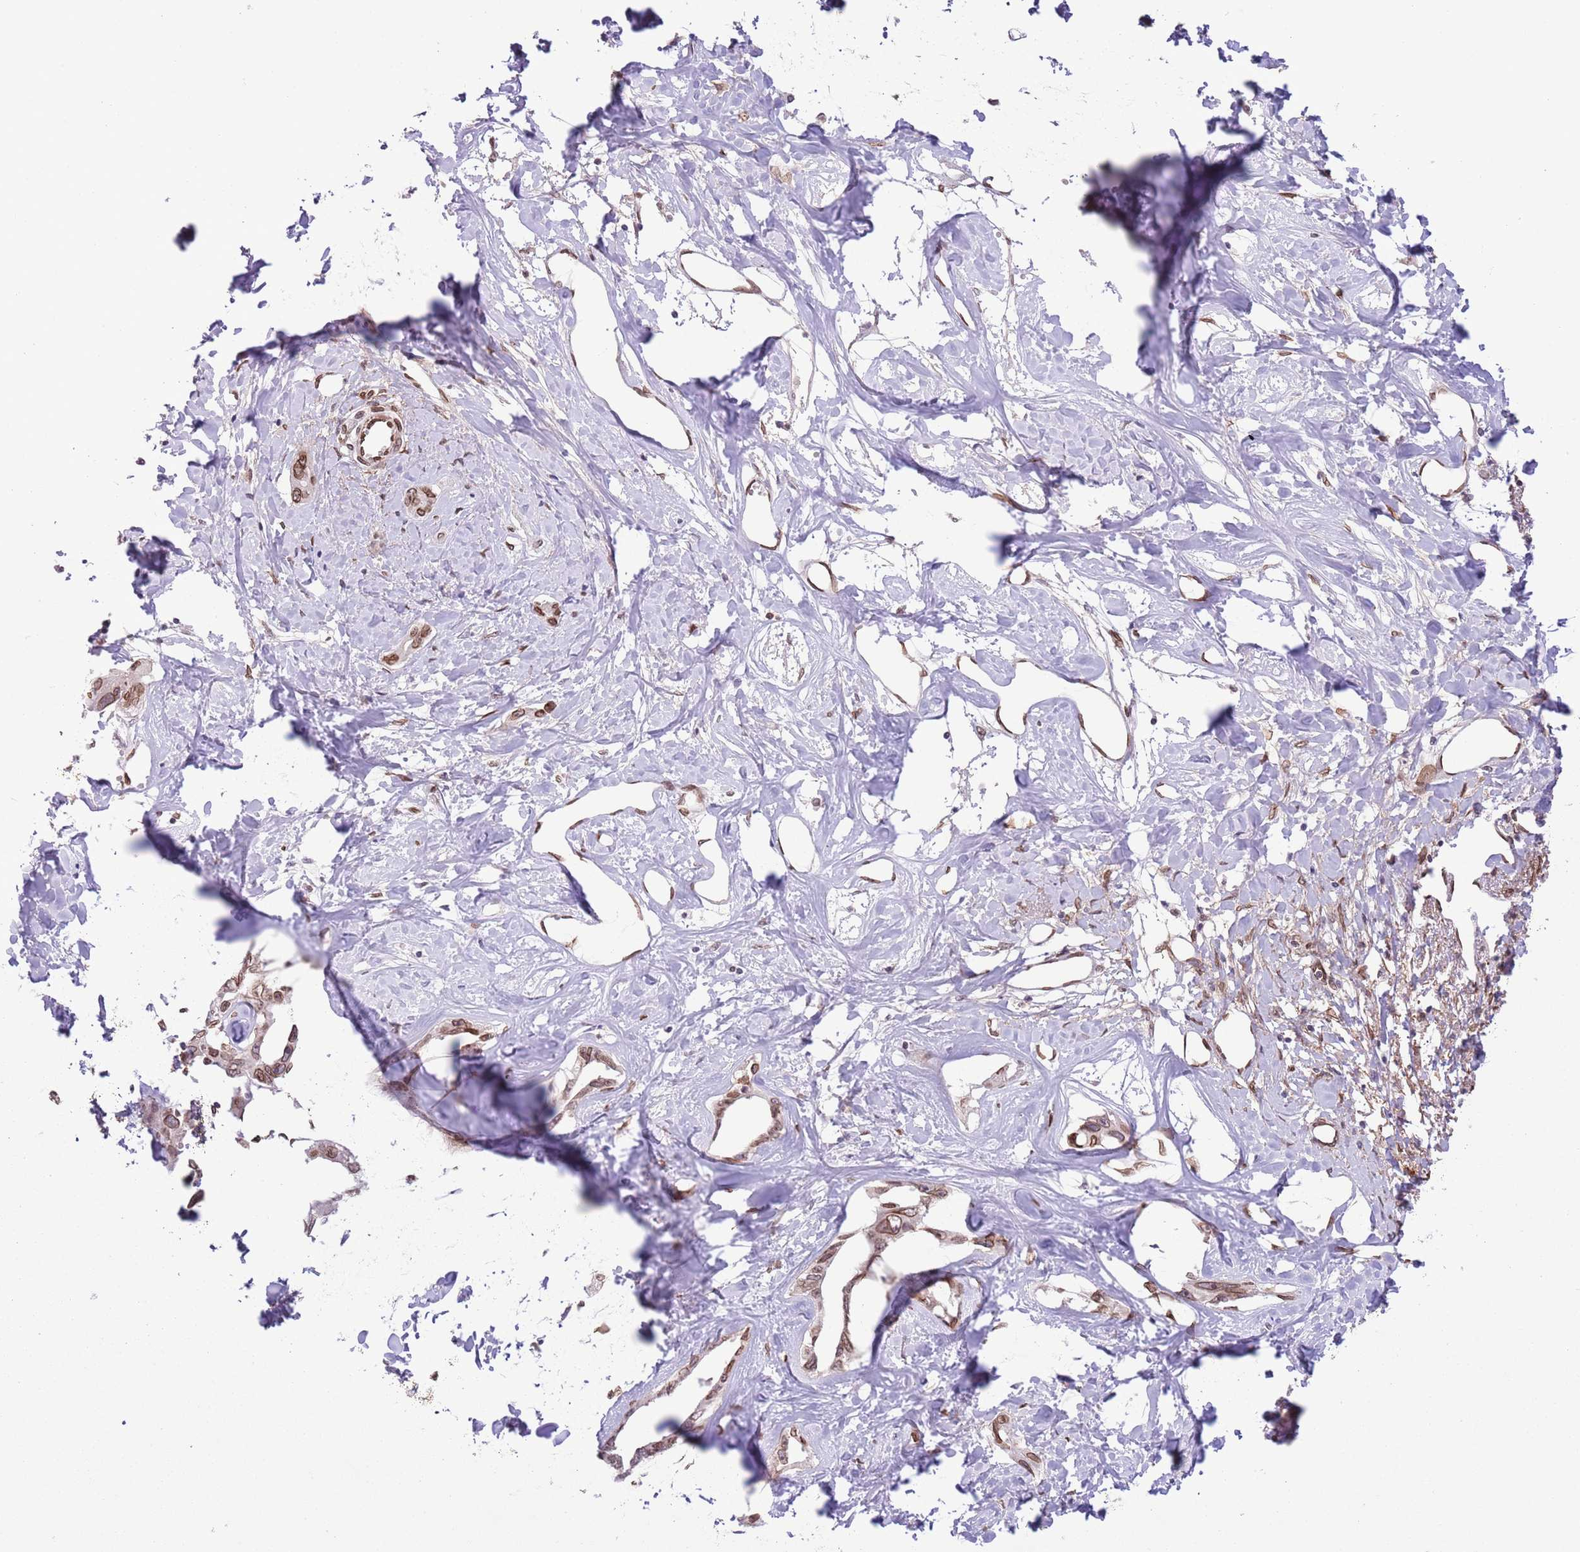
{"staining": {"intensity": "moderate", "quantity": ">75%", "location": "cytoplasmic/membranous,nuclear"}, "tissue": "liver cancer", "cell_type": "Tumor cells", "image_type": "cancer", "snomed": [{"axis": "morphology", "description": "Cholangiocarcinoma"}, {"axis": "topography", "description": "Liver"}], "caption": "Liver cholangiocarcinoma stained for a protein (brown) displays moderate cytoplasmic/membranous and nuclear positive positivity in about >75% of tumor cells.", "gene": "ZGLP1", "patient": {"sex": "male", "age": 59}}